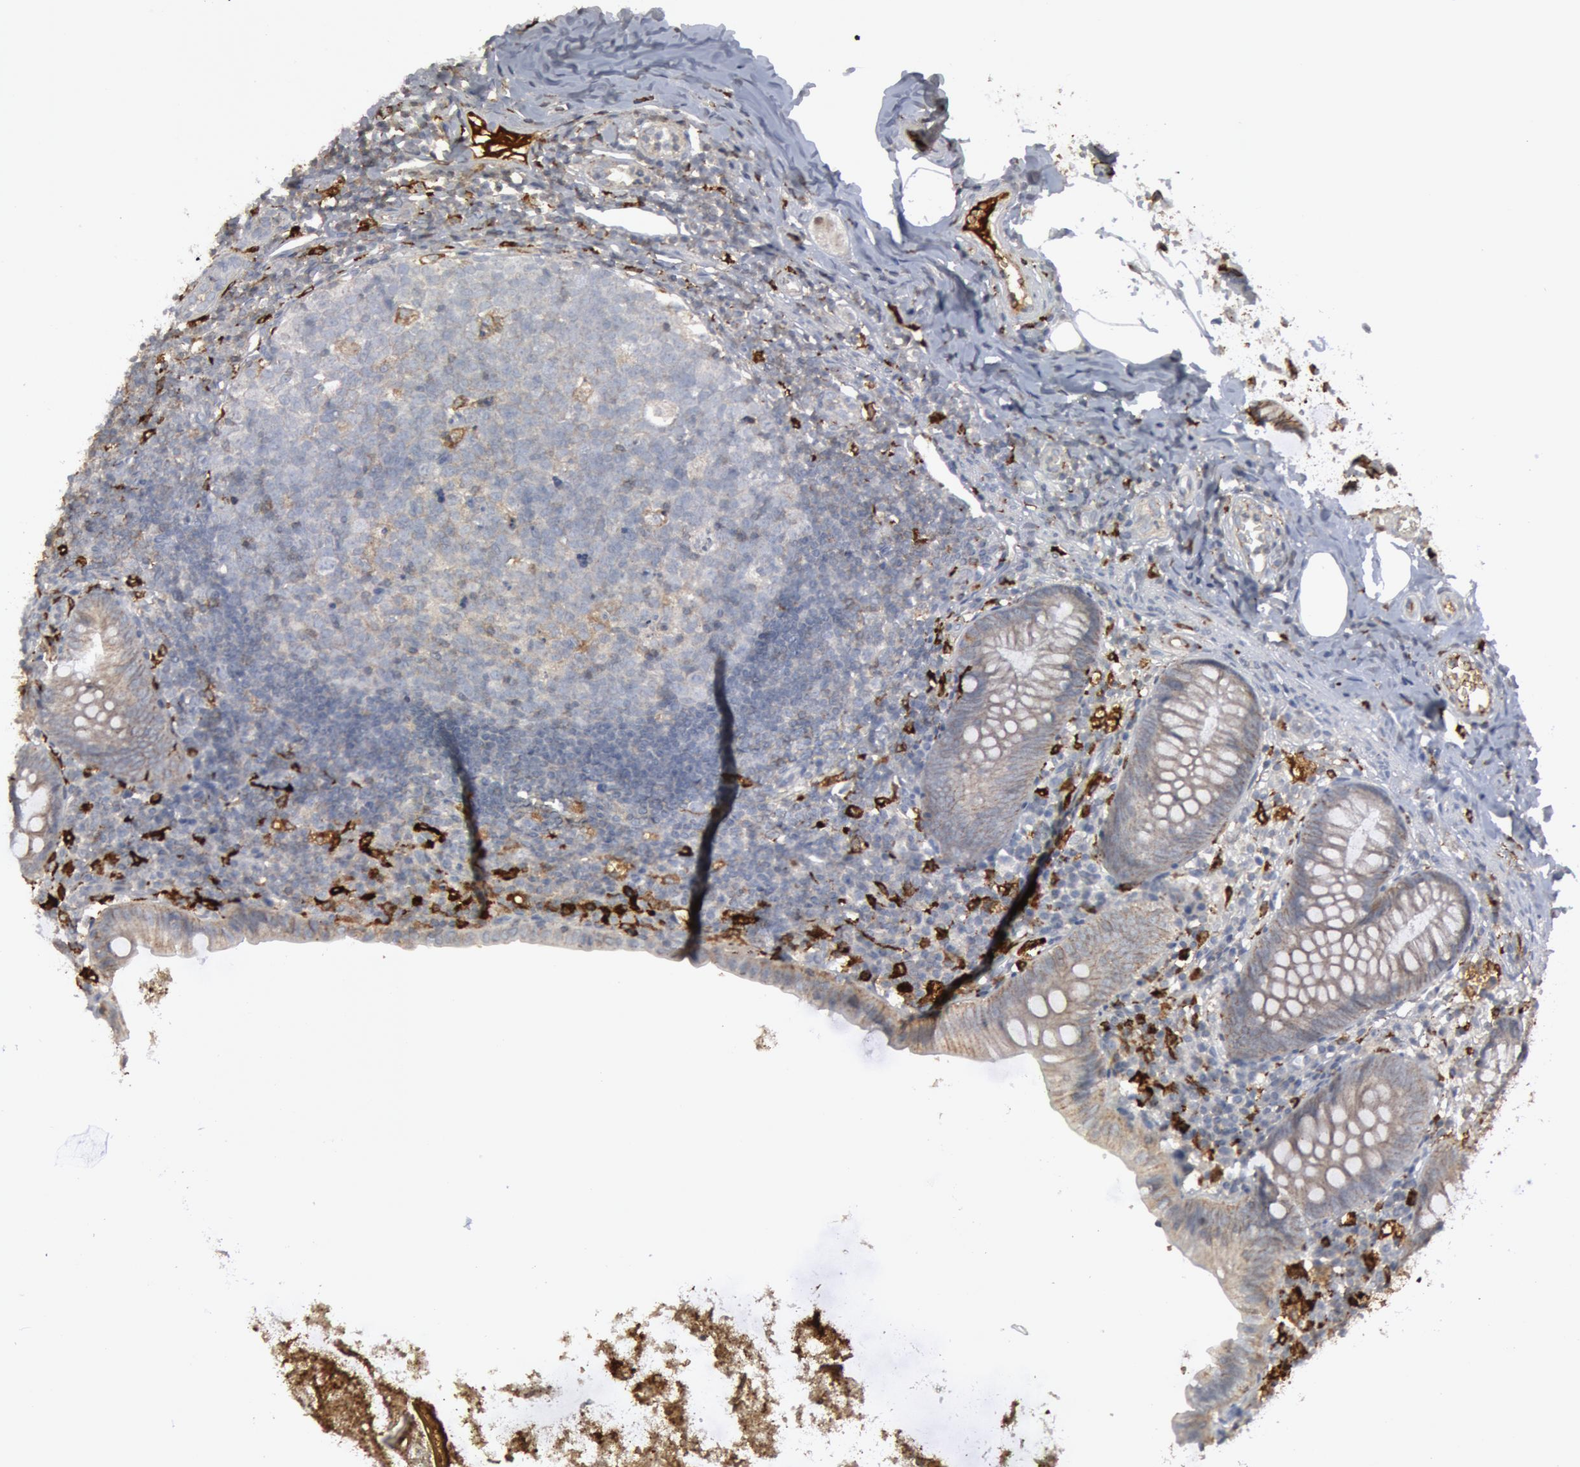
{"staining": {"intensity": "weak", "quantity": "25%-75%", "location": "cytoplasmic/membranous"}, "tissue": "appendix", "cell_type": "Glandular cells", "image_type": "normal", "snomed": [{"axis": "morphology", "description": "Normal tissue, NOS"}, {"axis": "topography", "description": "Appendix"}], "caption": "Immunohistochemistry of normal appendix reveals low levels of weak cytoplasmic/membranous staining in about 25%-75% of glandular cells.", "gene": "C1QC", "patient": {"sex": "female", "age": 9}}